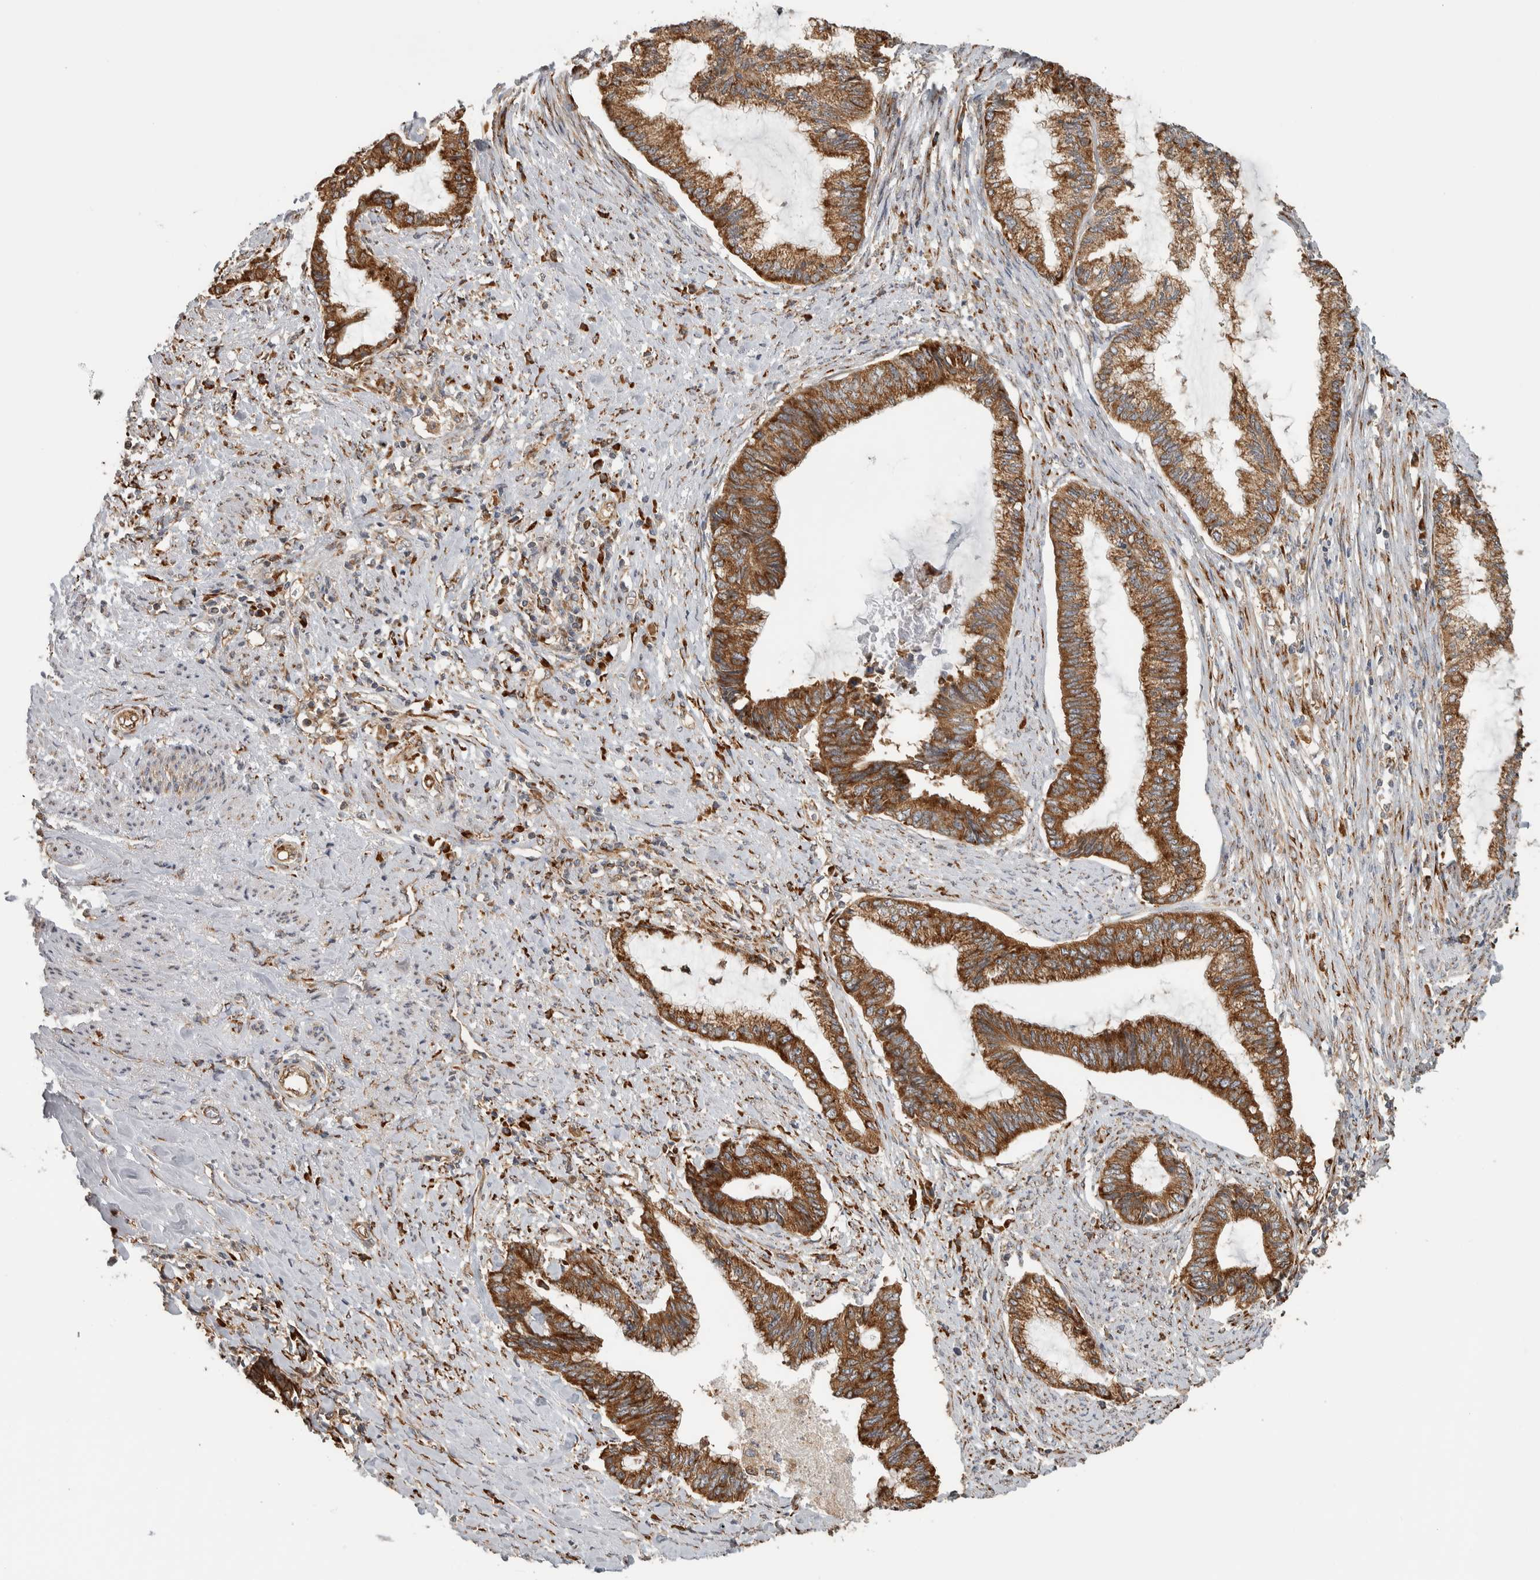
{"staining": {"intensity": "strong", "quantity": ">75%", "location": "cytoplasmic/membranous"}, "tissue": "endometrial cancer", "cell_type": "Tumor cells", "image_type": "cancer", "snomed": [{"axis": "morphology", "description": "Adenocarcinoma, NOS"}, {"axis": "topography", "description": "Endometrium"}], "caption": "Endometrial cancer stained with a brown dye demonstrates strong cytoplasmic/membranous positive staining in about >75% of tumor cells.", "gene": "EIF3H", "patient": {"sex": "female", "age": 86}}